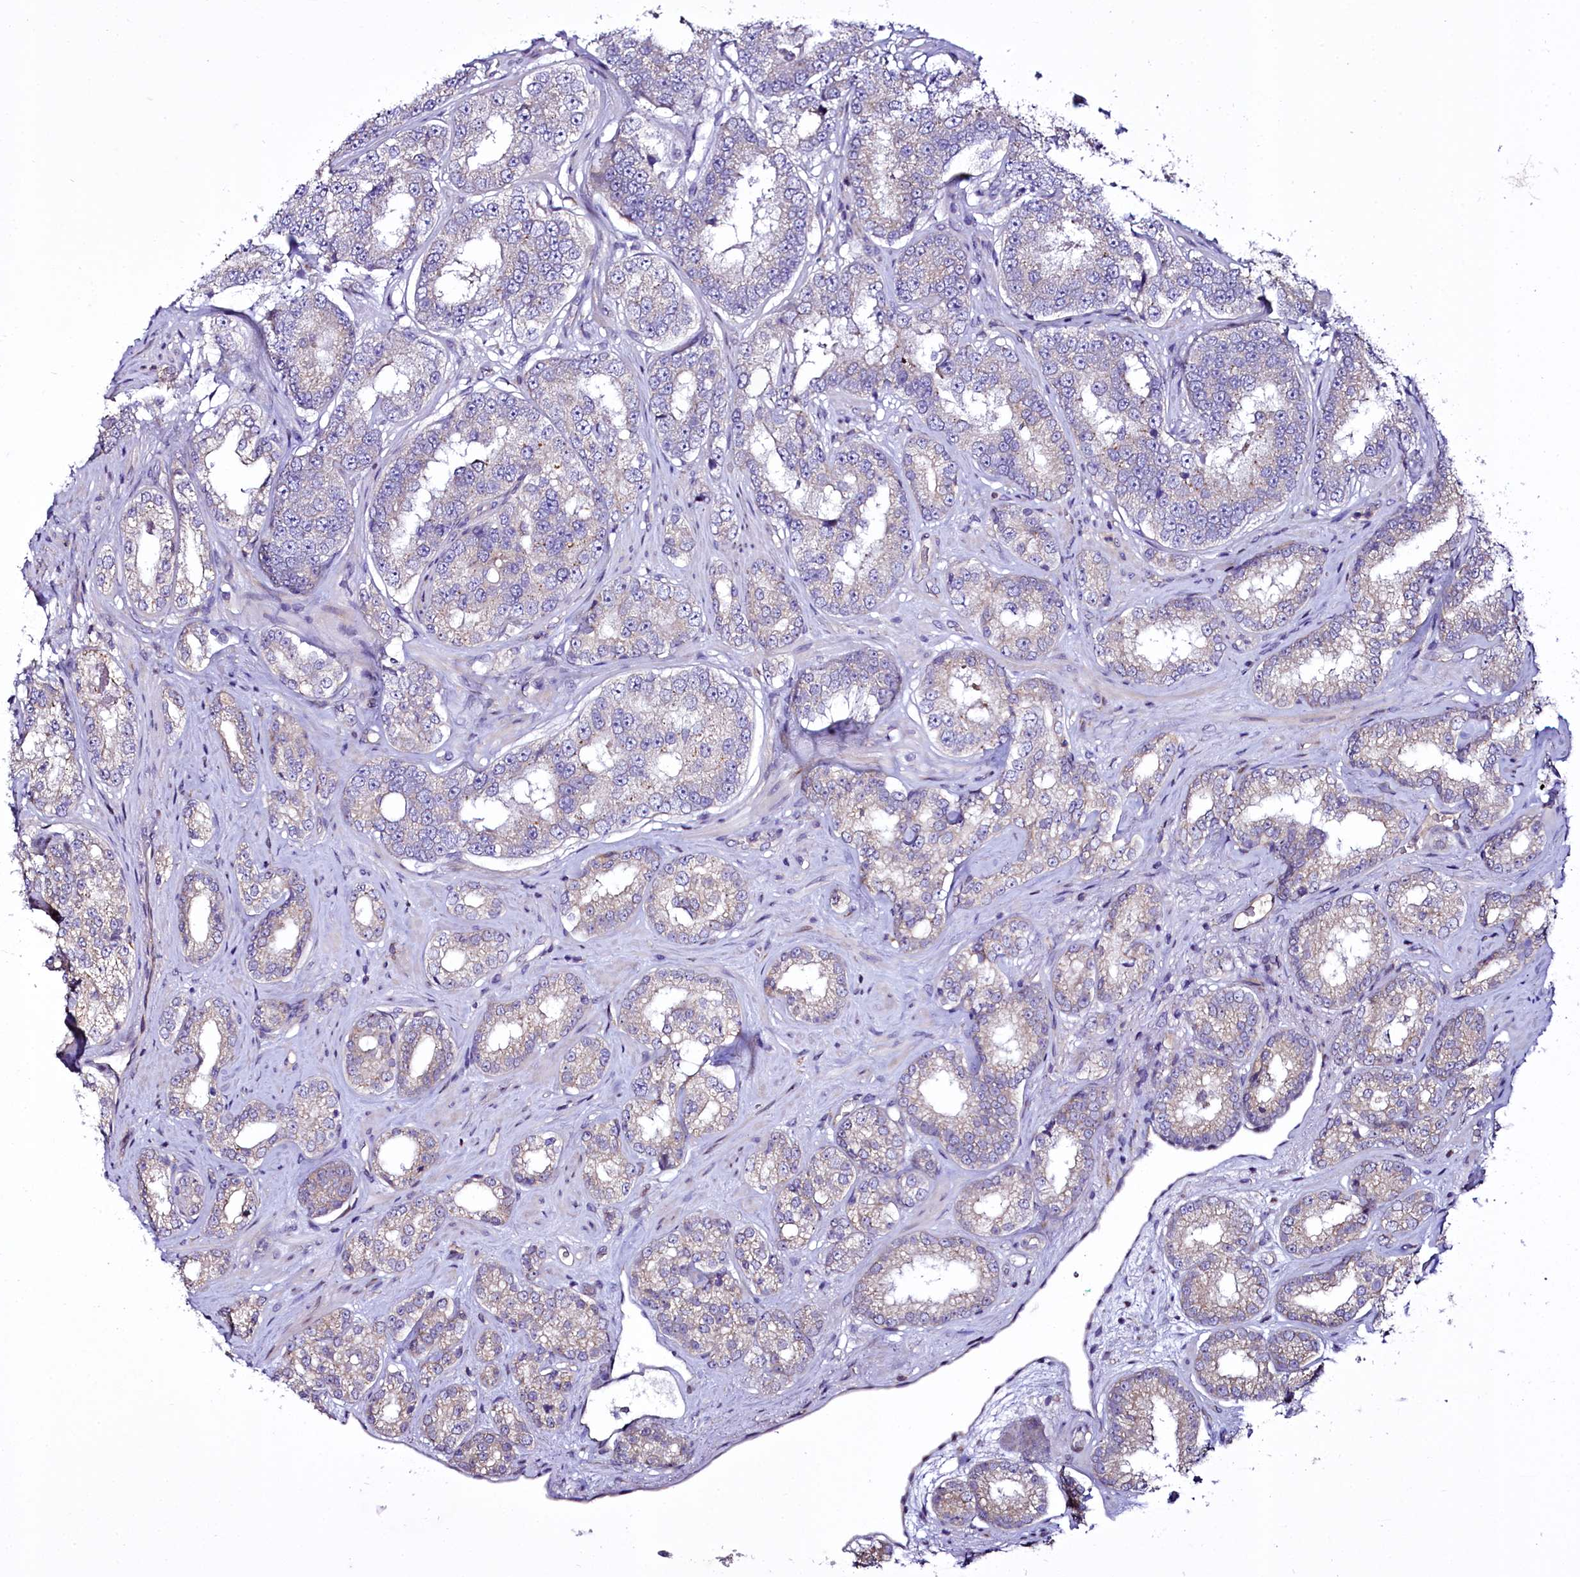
{"staining": {"intensity": "weak", "quantity": "<25%", "location": "cytoplasmic/membranous"}, "tissue": "prostate cancer", "cell_type": "Tumor cells", "image_type": "cancer", "snomed": [{"axis": "morphology", "description": "Normal tissue, NOS"}, {"axis": "morphology", "description": "Adenocarcinoma, High grade"}, {"axis": "topography", "description": "Prostate"}], "caption": "Immunohistochemical staining of prostate adenocarcinoma (high-grade) reveals no significant expression in tumor cells.", "gene": "ZC3H12C", "patient": {"sex": "male", "age": 83}}